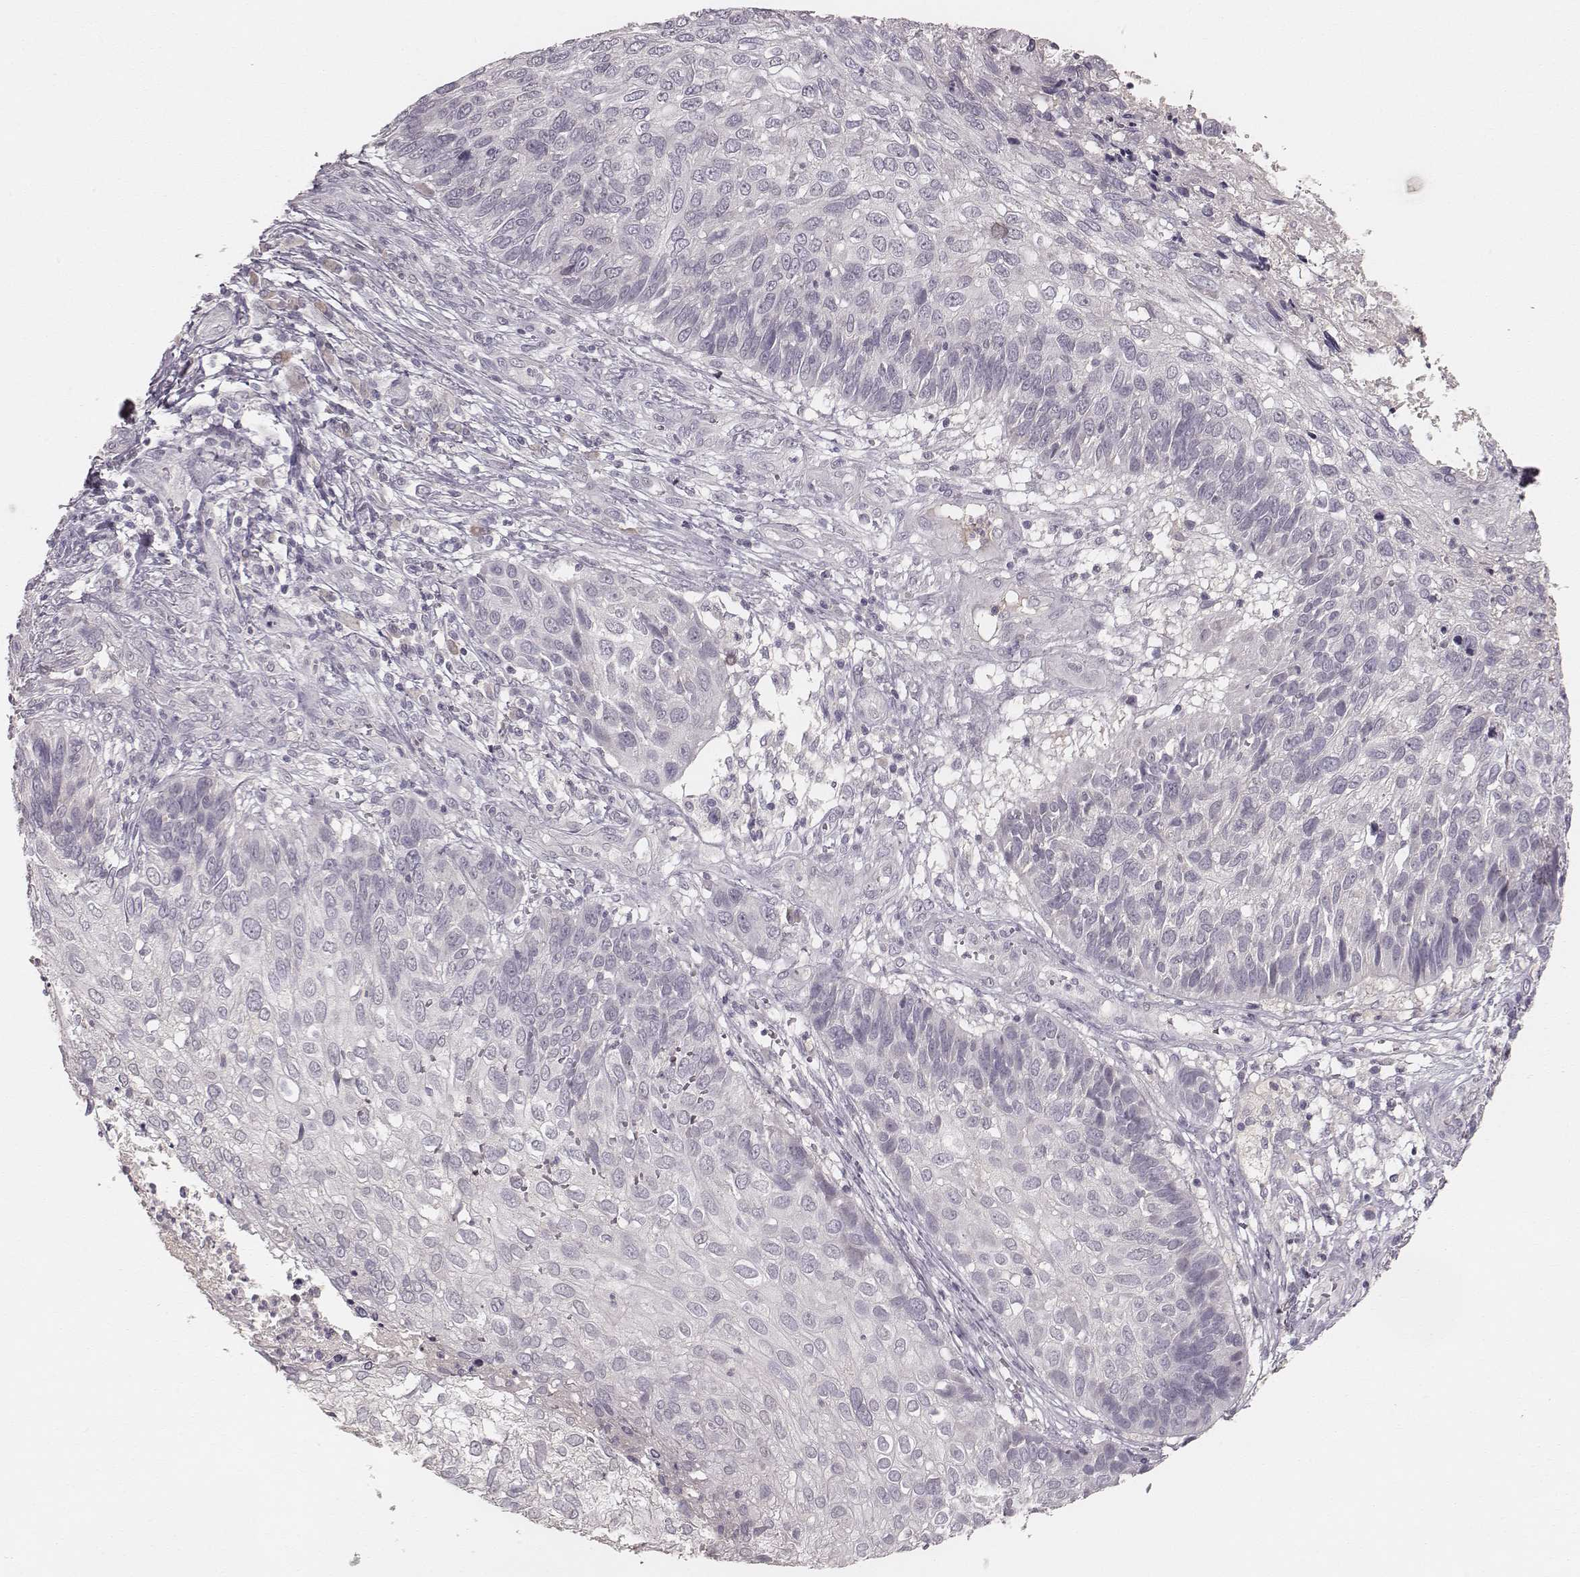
{"staining": {"intensity": "negative", "quantity": "none", "location": "none"}, "tissue": "skin cancer", "cell_type": "Tumor cells", "image_type": "cancer", "snomed": [{"axis": "morphology", "description": "Squamous cell carcinoma, NOS"}, {"axis": "topography", "description": "Skin"}], "caption": "Image shows no significant protein staining in tumor cells of skin squamous cell carcinoma. (Immunohistochemistry (ihc), brightfield microscopy, high magnification).", "gene": "LY6K", "patient": {"sex": "male", "age": 92}}